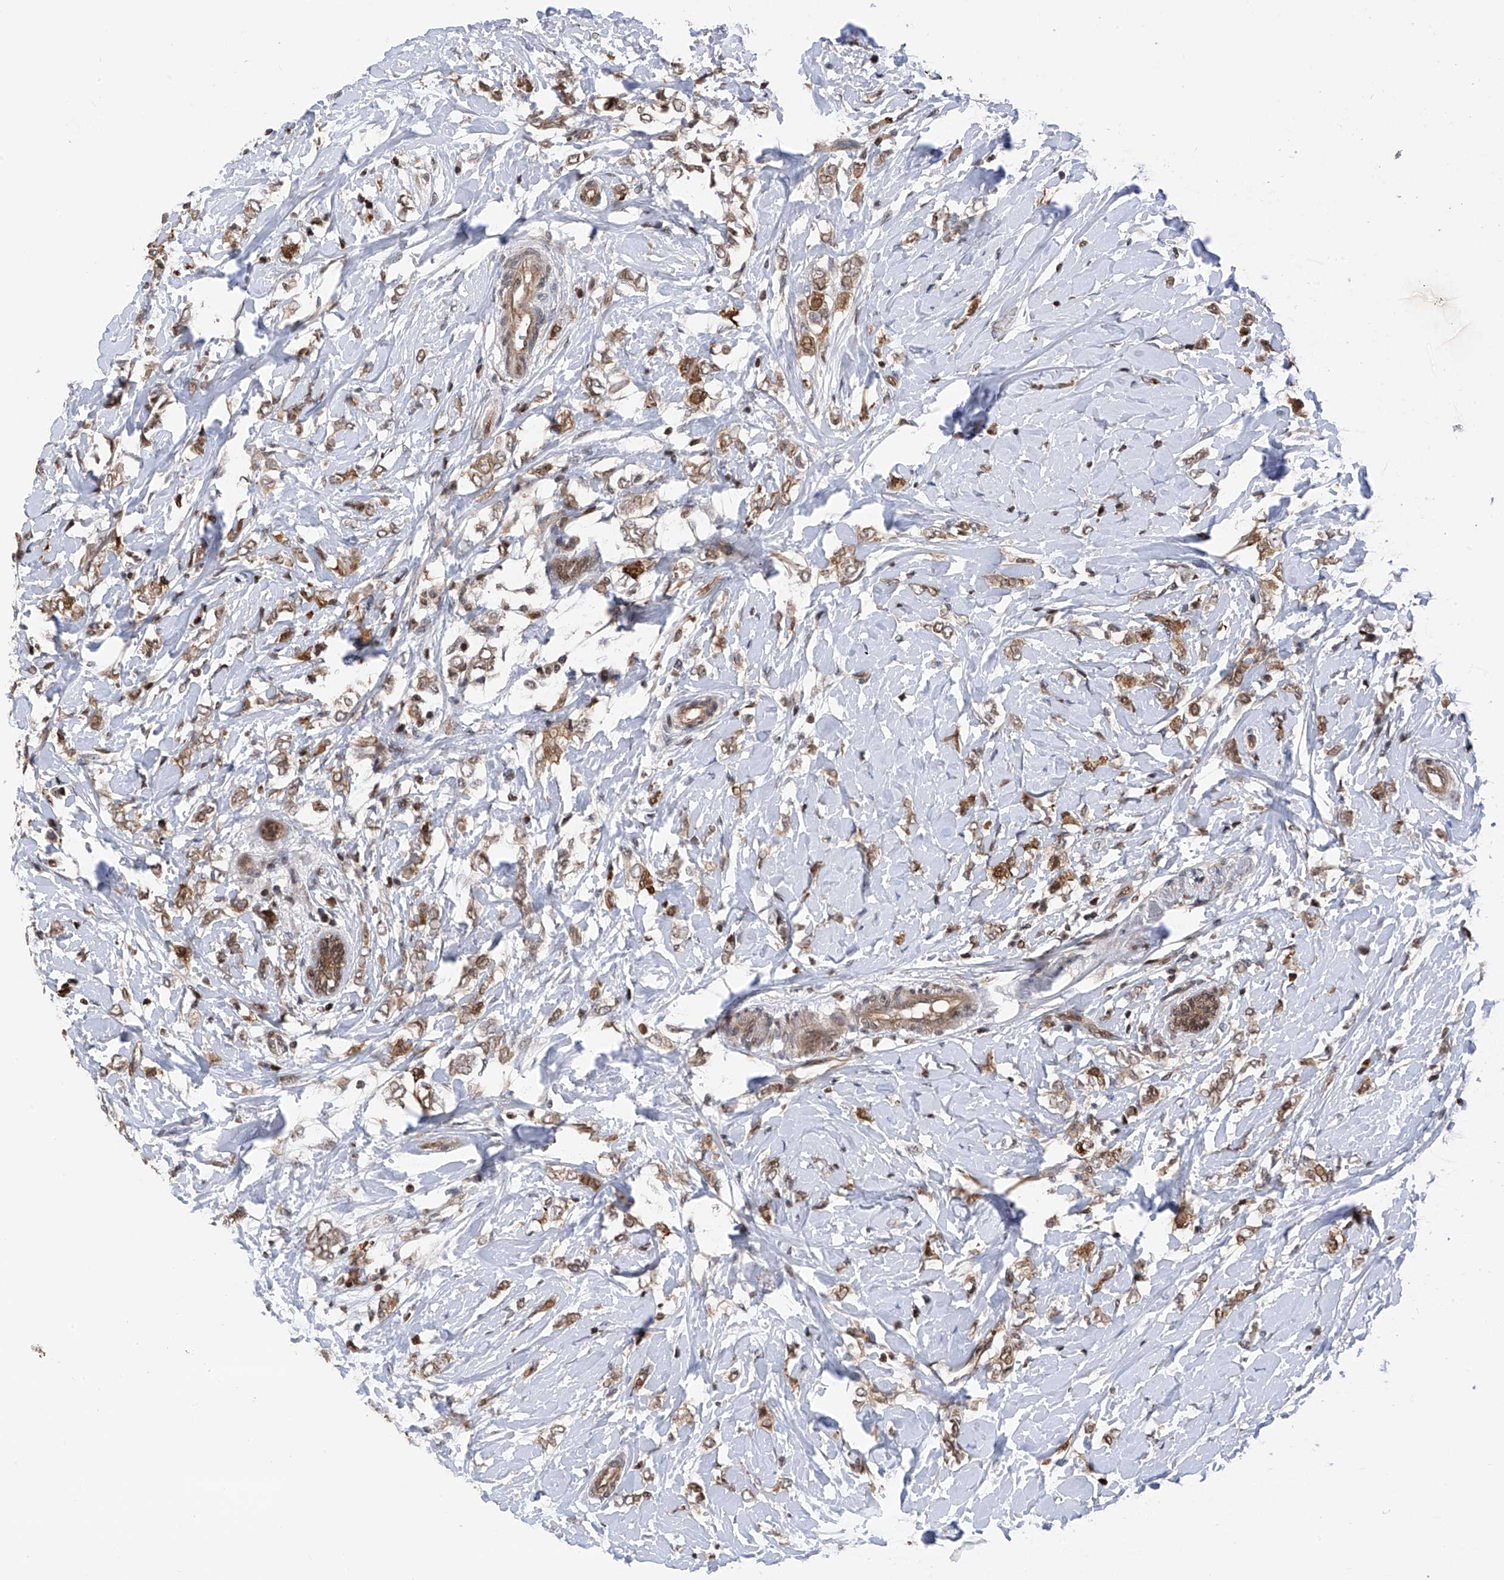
{"staining": {"intensity": "moderate", "quantity": ">75%", "location": "cytoplasmic/membranous,nuclear"}, "tissue": "breast cancer", "cell_type": "Tumor cells", "image_type": "cancer", "snomed": [{"axis": "morphology", "description": "Normal tissue, NOS"}, {"axis": "morphology", "description": "Lobular carcinoma"}, {"axis": "topography", "description": "Breast"}], "caption": "Approximately >75% of tumor cells in breast lobular carcinoma show moderate cytoplasmic/membranous and nuclear protein staining as visualized by brown immunohistochemical staining.", "gene": "DNAJC9", "patient": {"sex": "female", "age": 47}}